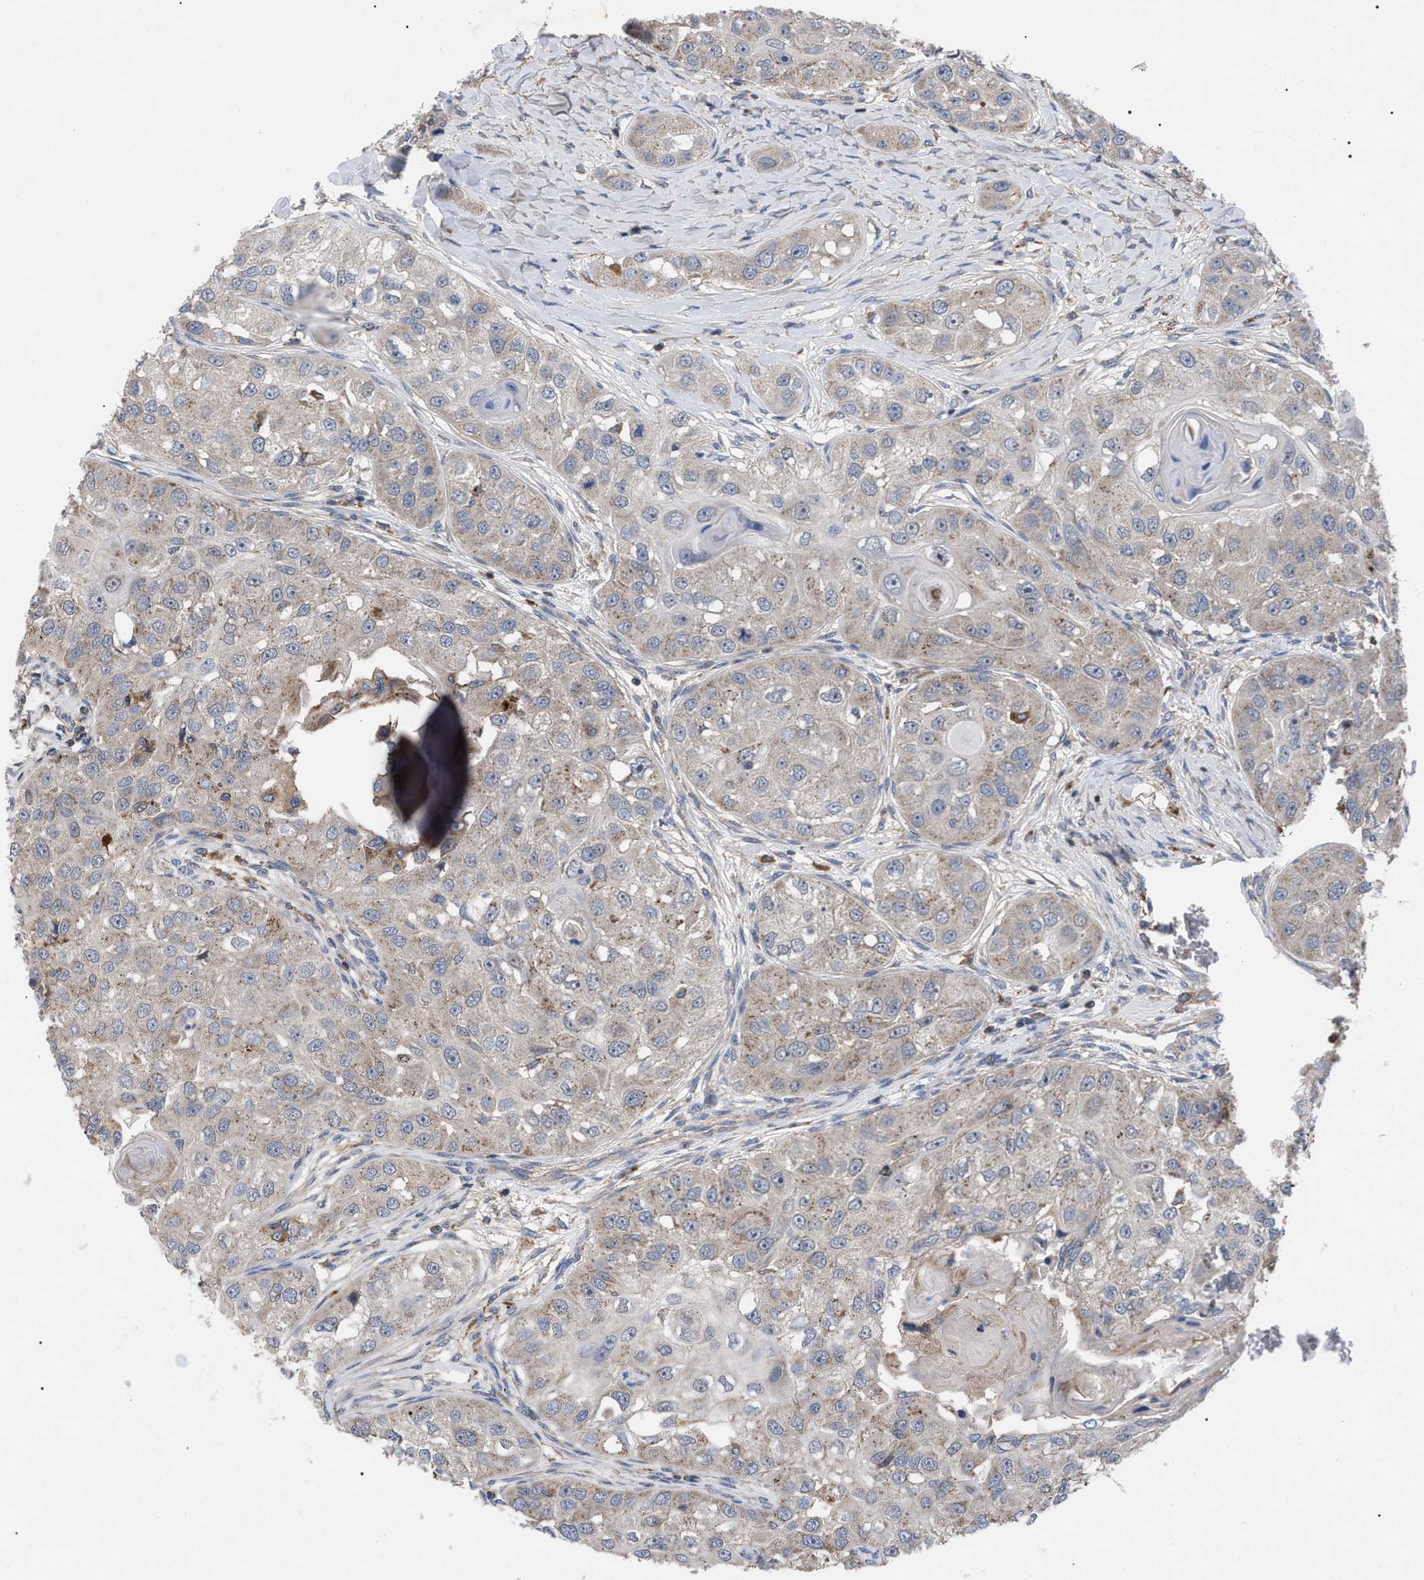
{"staining": {"intensity": "negative", "quantity": "none", "location": "none"}, "tissue": "head and neck cancer", "cell_type": "Tumor cells", "image_type": "cancer", "snomed": [{"axis": "morphology", "description": "Normal tissue, NOS"}, {"axis": "morphology", "description": "Squamous cell carcinoma, NOS"}, {"axis": "topography", "description": "Skeletal muscle"}, {"axis": "topography", "description": "Head-Neck"}], "caption": "This is a micrograph of immunohistochemistry (IHC) staining of head and neck cancer, which shows no expression in tumor cells.", "gene": "FAM171A2", "patient": {"sex": "male", "age": 51}}